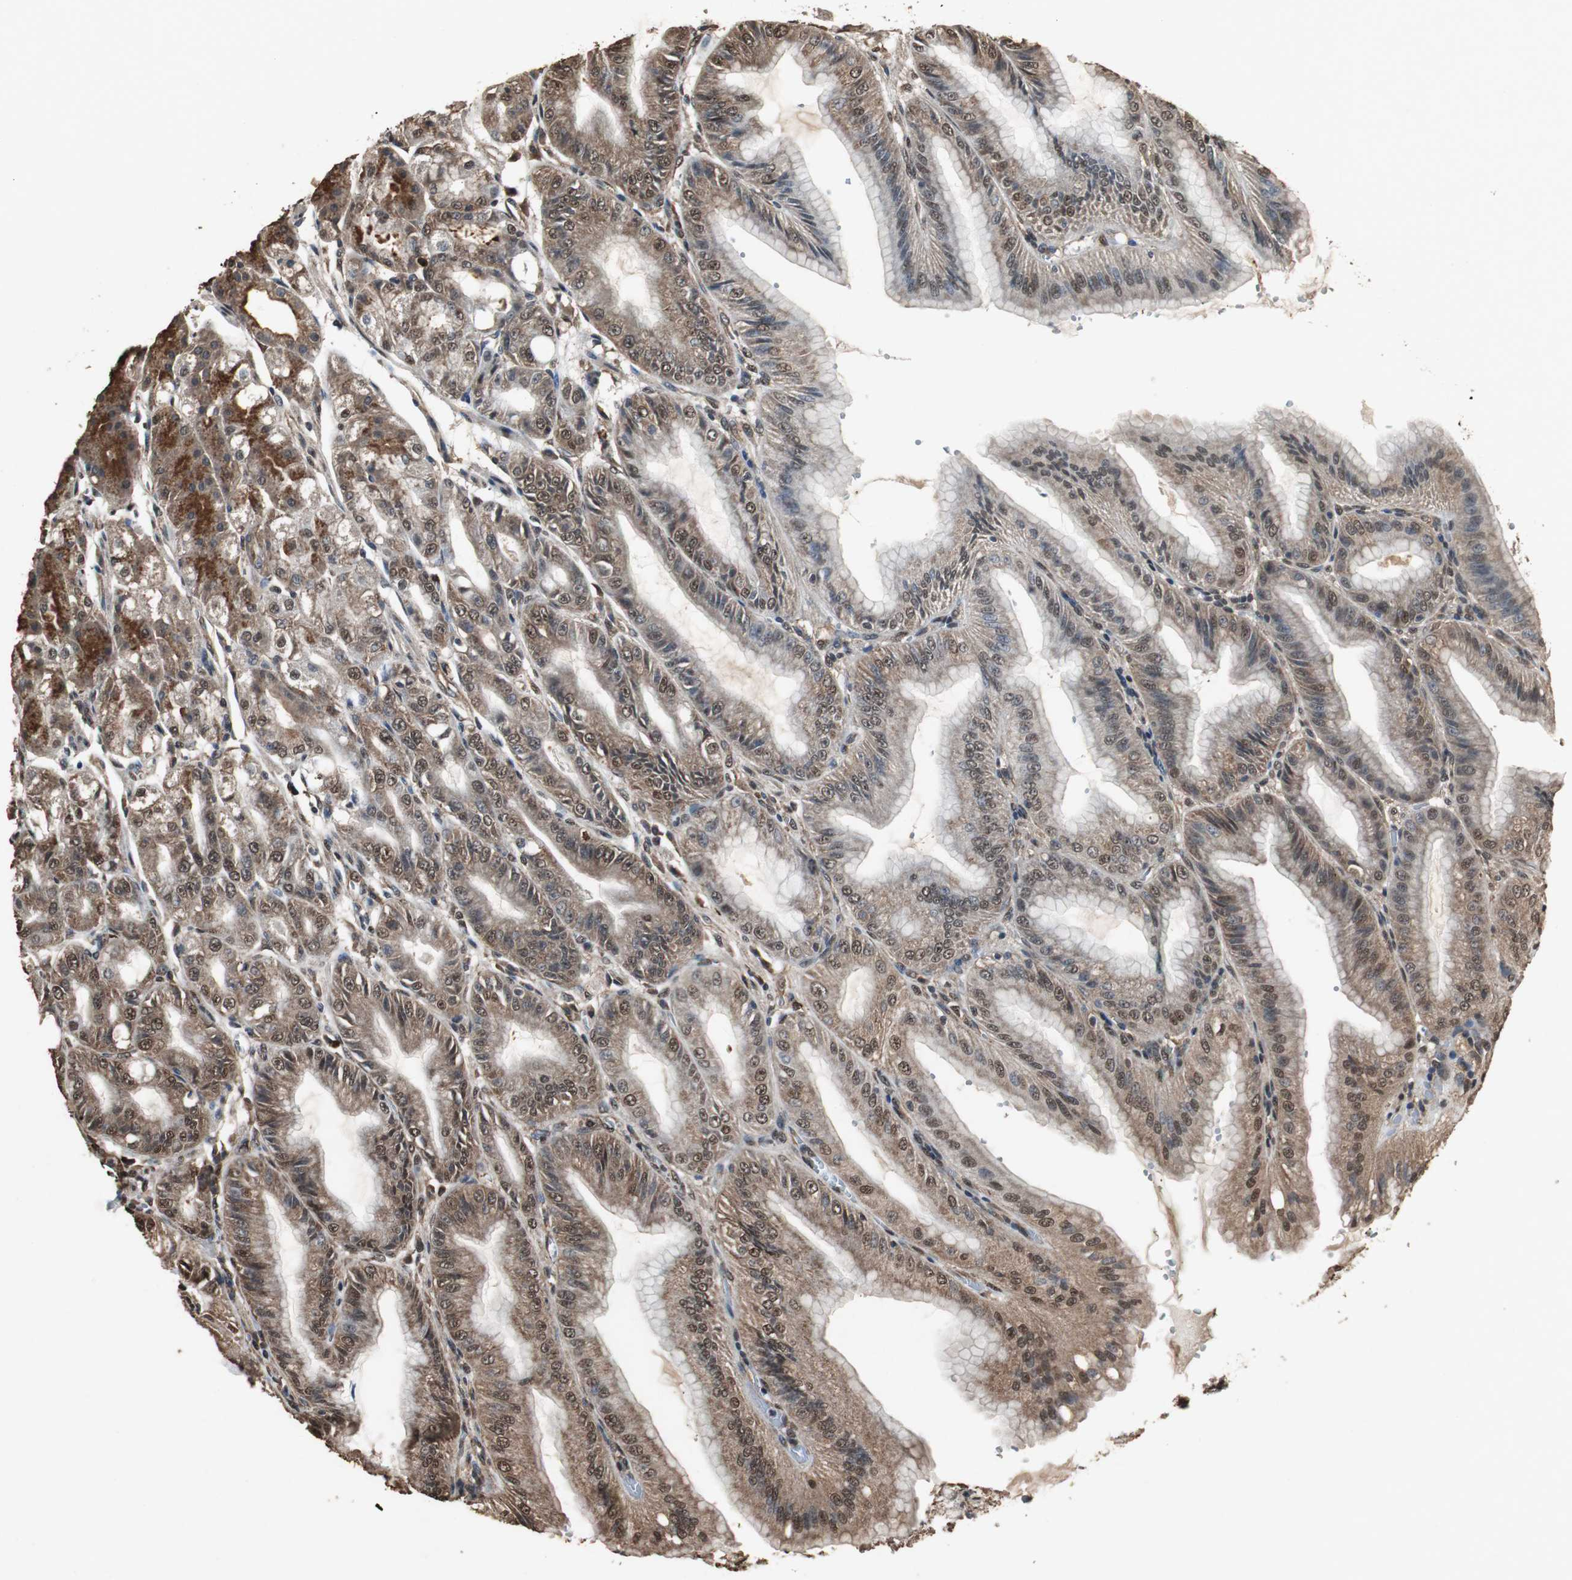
{"staining": {"intensity": "strong", "quantity": ">75%", "location": "cytoplasmic/membranous,nuclear"}, "tissue": "stomach", "cell_type": "Glandular cells", "image_type": "normal", "snomed": [{"axis": "morphology", "description": "Normal tissue, NOS"}, {"axis": "topography", "description": "Stomach, lower"}], "caption": "IHC (DAB (3,3'-diaminobenzidine)) staining of unremarkable stomach reveals strong cytoplasmic/membranous,nuclear protein positivity in about >75% of glandular cells. Immunohistochemistry (ihc) stains the protein in brown and the nuclei are stained blue.", "gene": "PPP1R13B", "patient": {"sex": "male", "age": 71}}